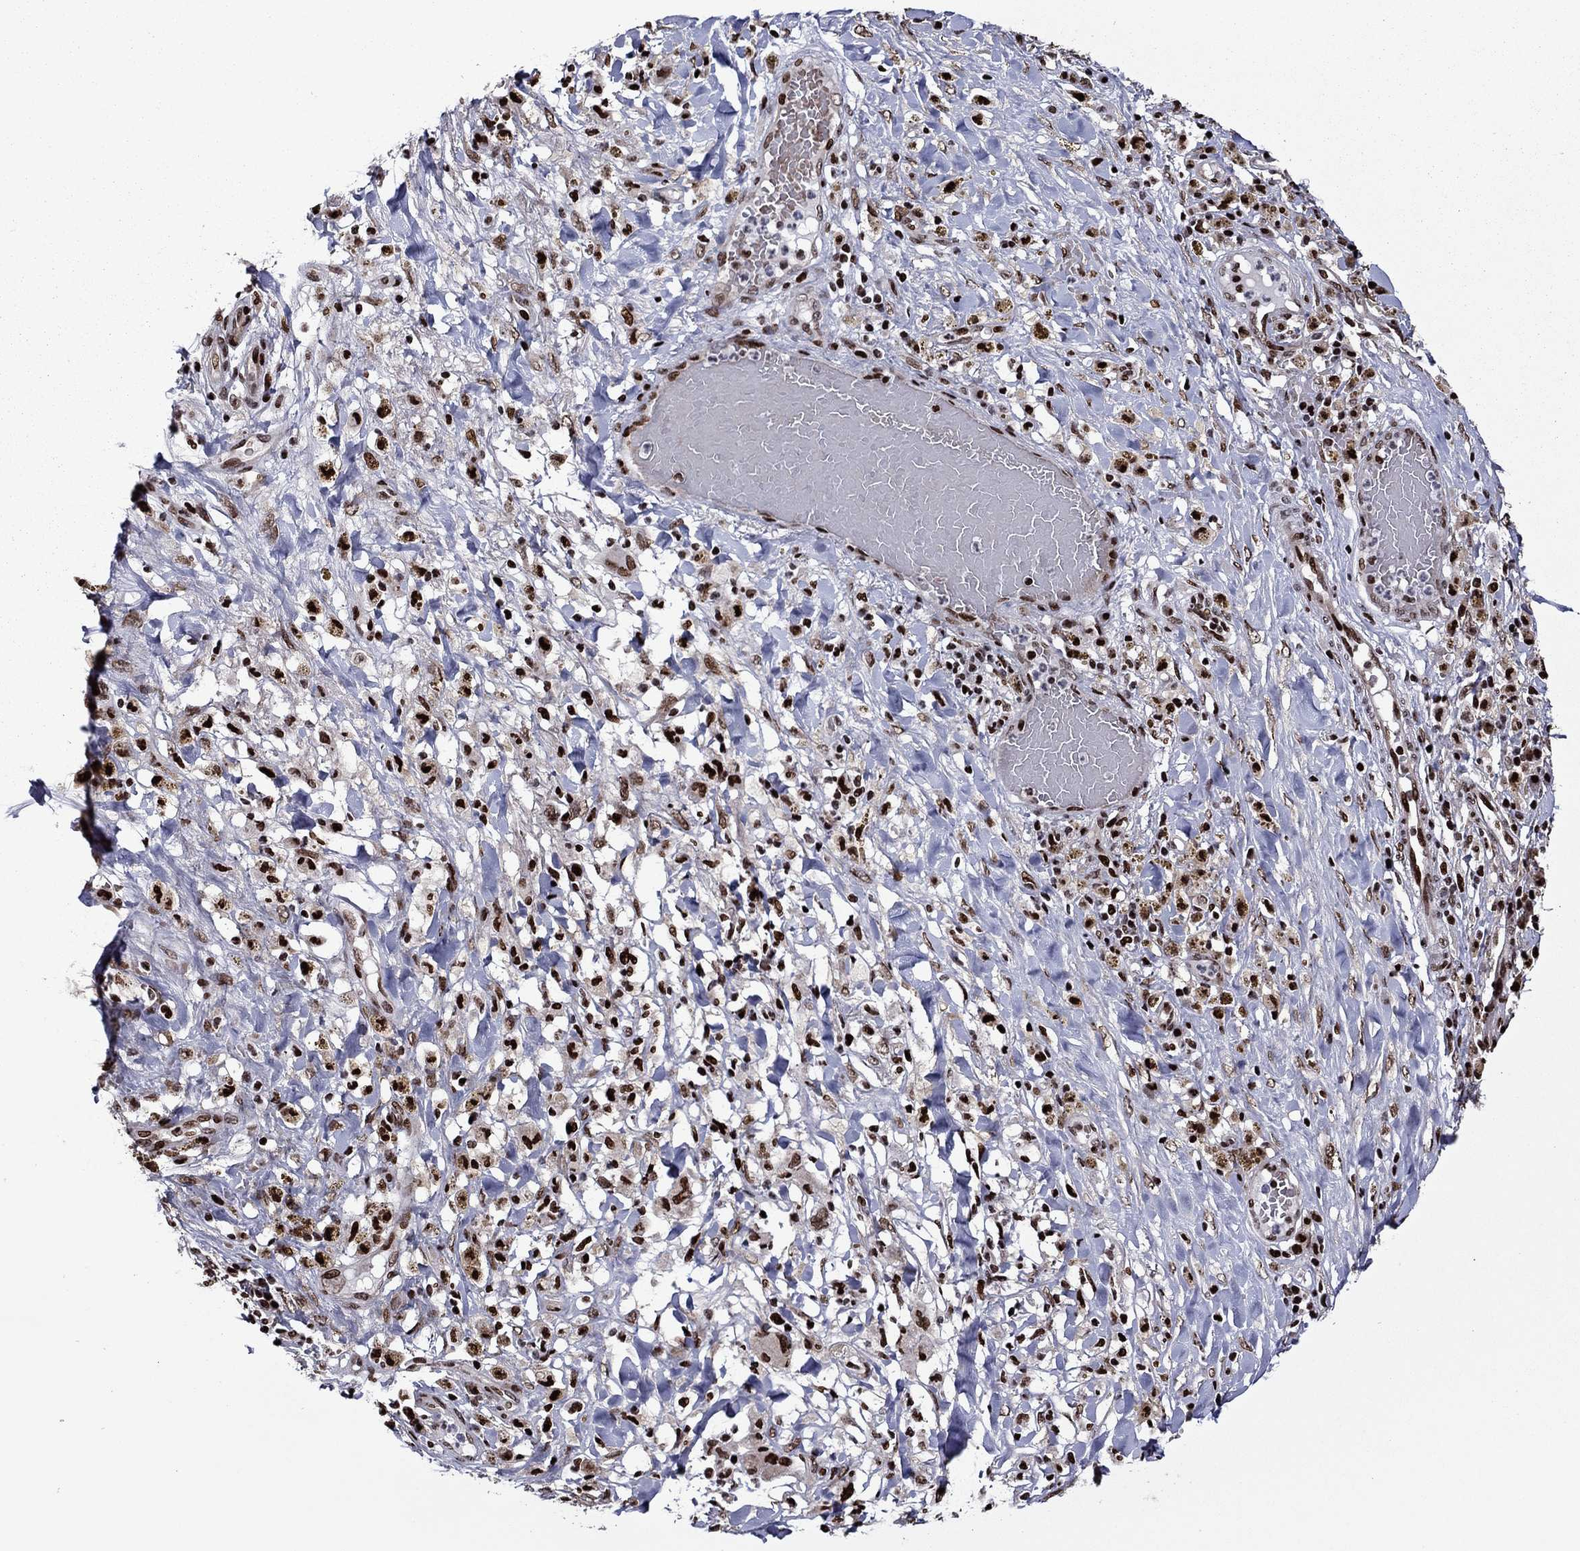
{"staining": {"intensity": "strong", "quantity": ">75%", "location": "nuclear"}, "tissue": "melanoma", "cell_type": "Tumor cells", "image_type": "cancer", "snomed": [{"axis": "morphology", "description": "Malignant melanoma, NOS"}, {"axis": "topography", "description": "Skin"}], "caption": "Strong nuclear protein expression is seen in about >75% of tumor cells in malignant melanoma.", "gene": "LIMK1", "patient": {"sex": "female", "age": 91}}